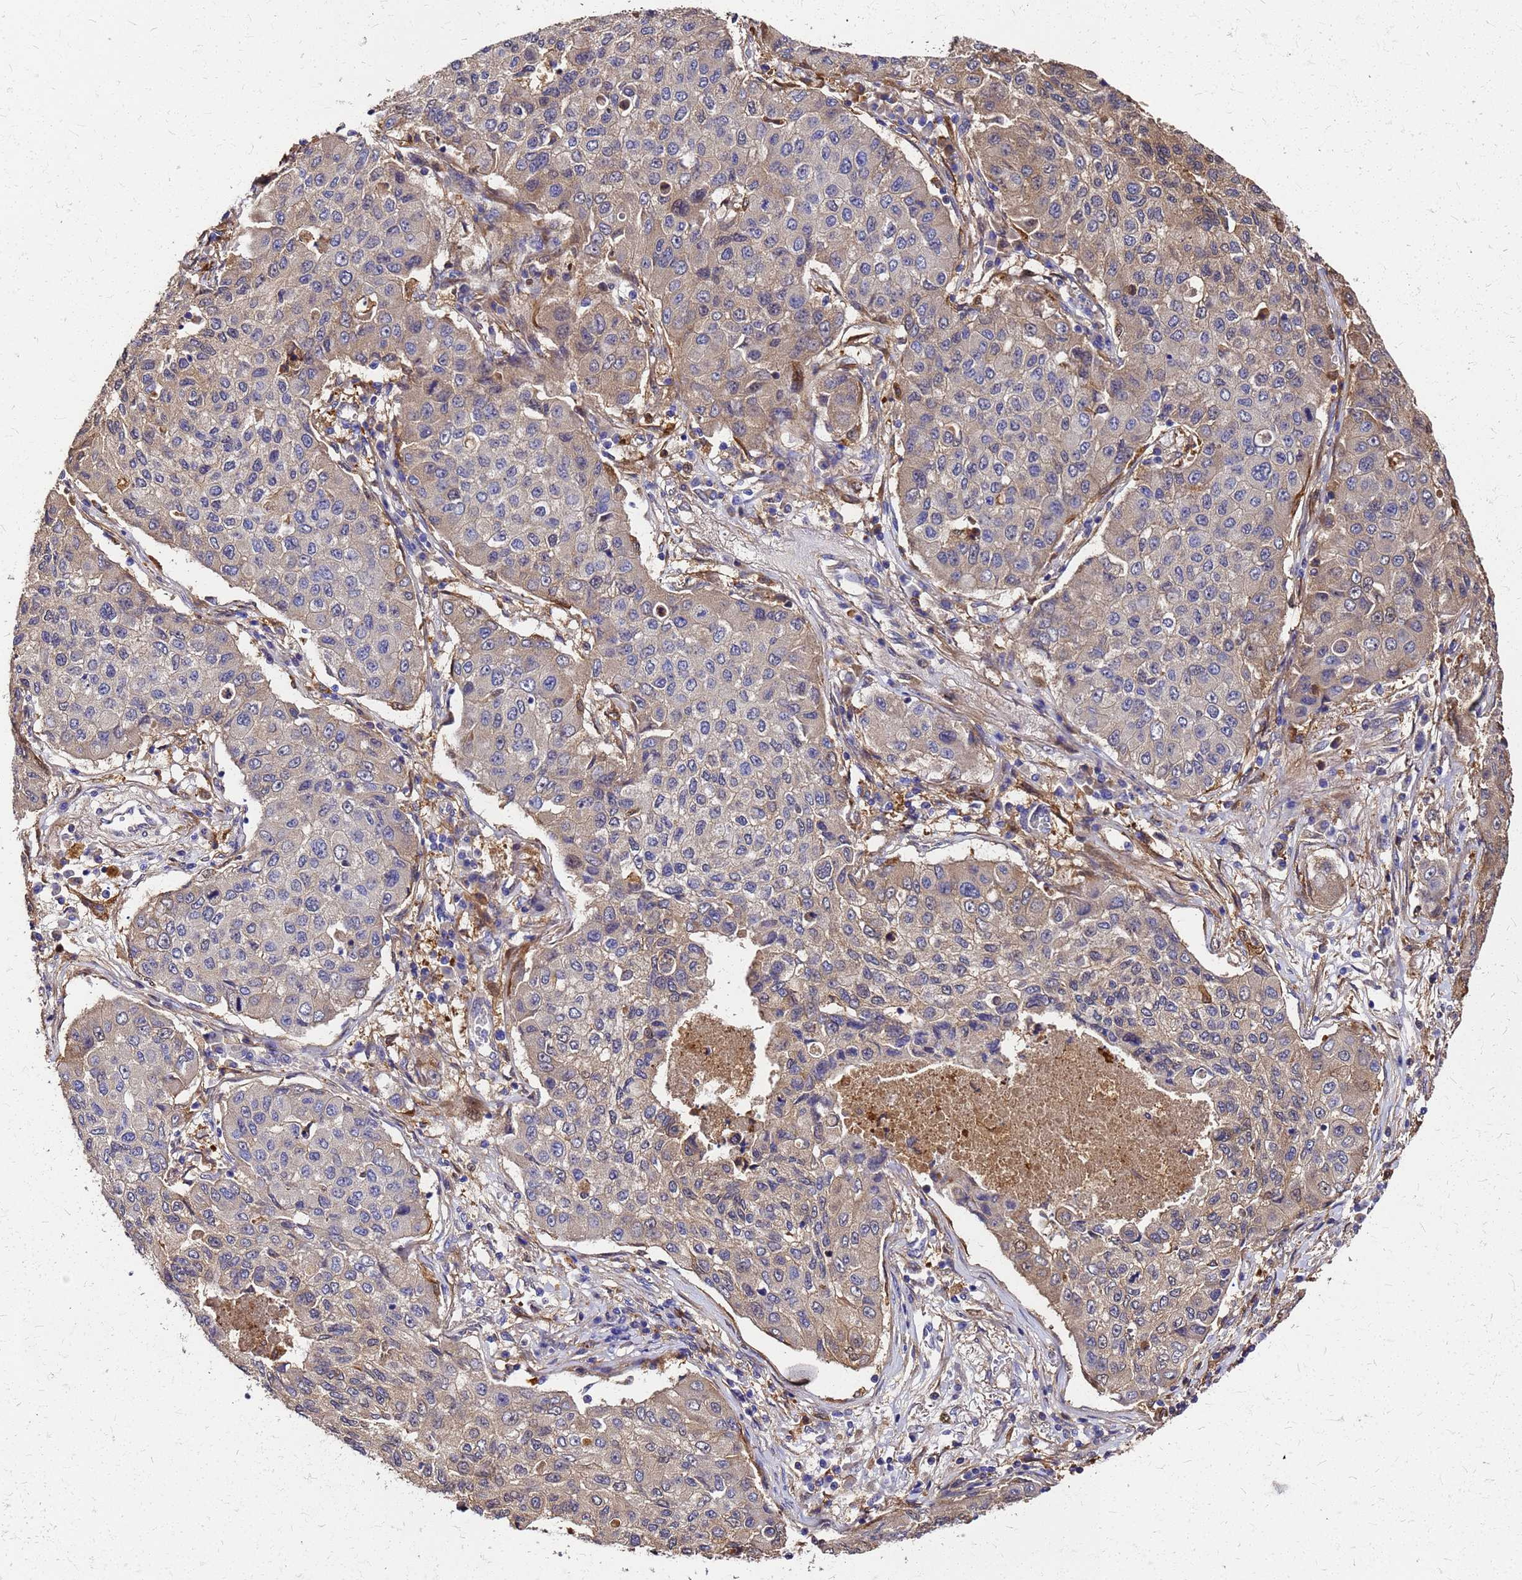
{"staining": {"intensity": "weak", "quantity": "<25%", "location": "cytoplasmic/membranous"}, "tissue": "lung cancer", "cell_type": "Tumor cells", "image_type": "cancer", "snomed": [{"axis": "morphology", "description": "Squamous cell carcinoma, NOS"}, {"axis": "topography", "description": "Lung"}], "caption": "IHC photomicrograph of neoplastic tissue: human lung cancer stained with DAB (3,3'-diaminobenzidine) shows no significant protein expression in tumor cells.", "gene": "S100A11", "patient": {"sex": "male", "age": 74}}